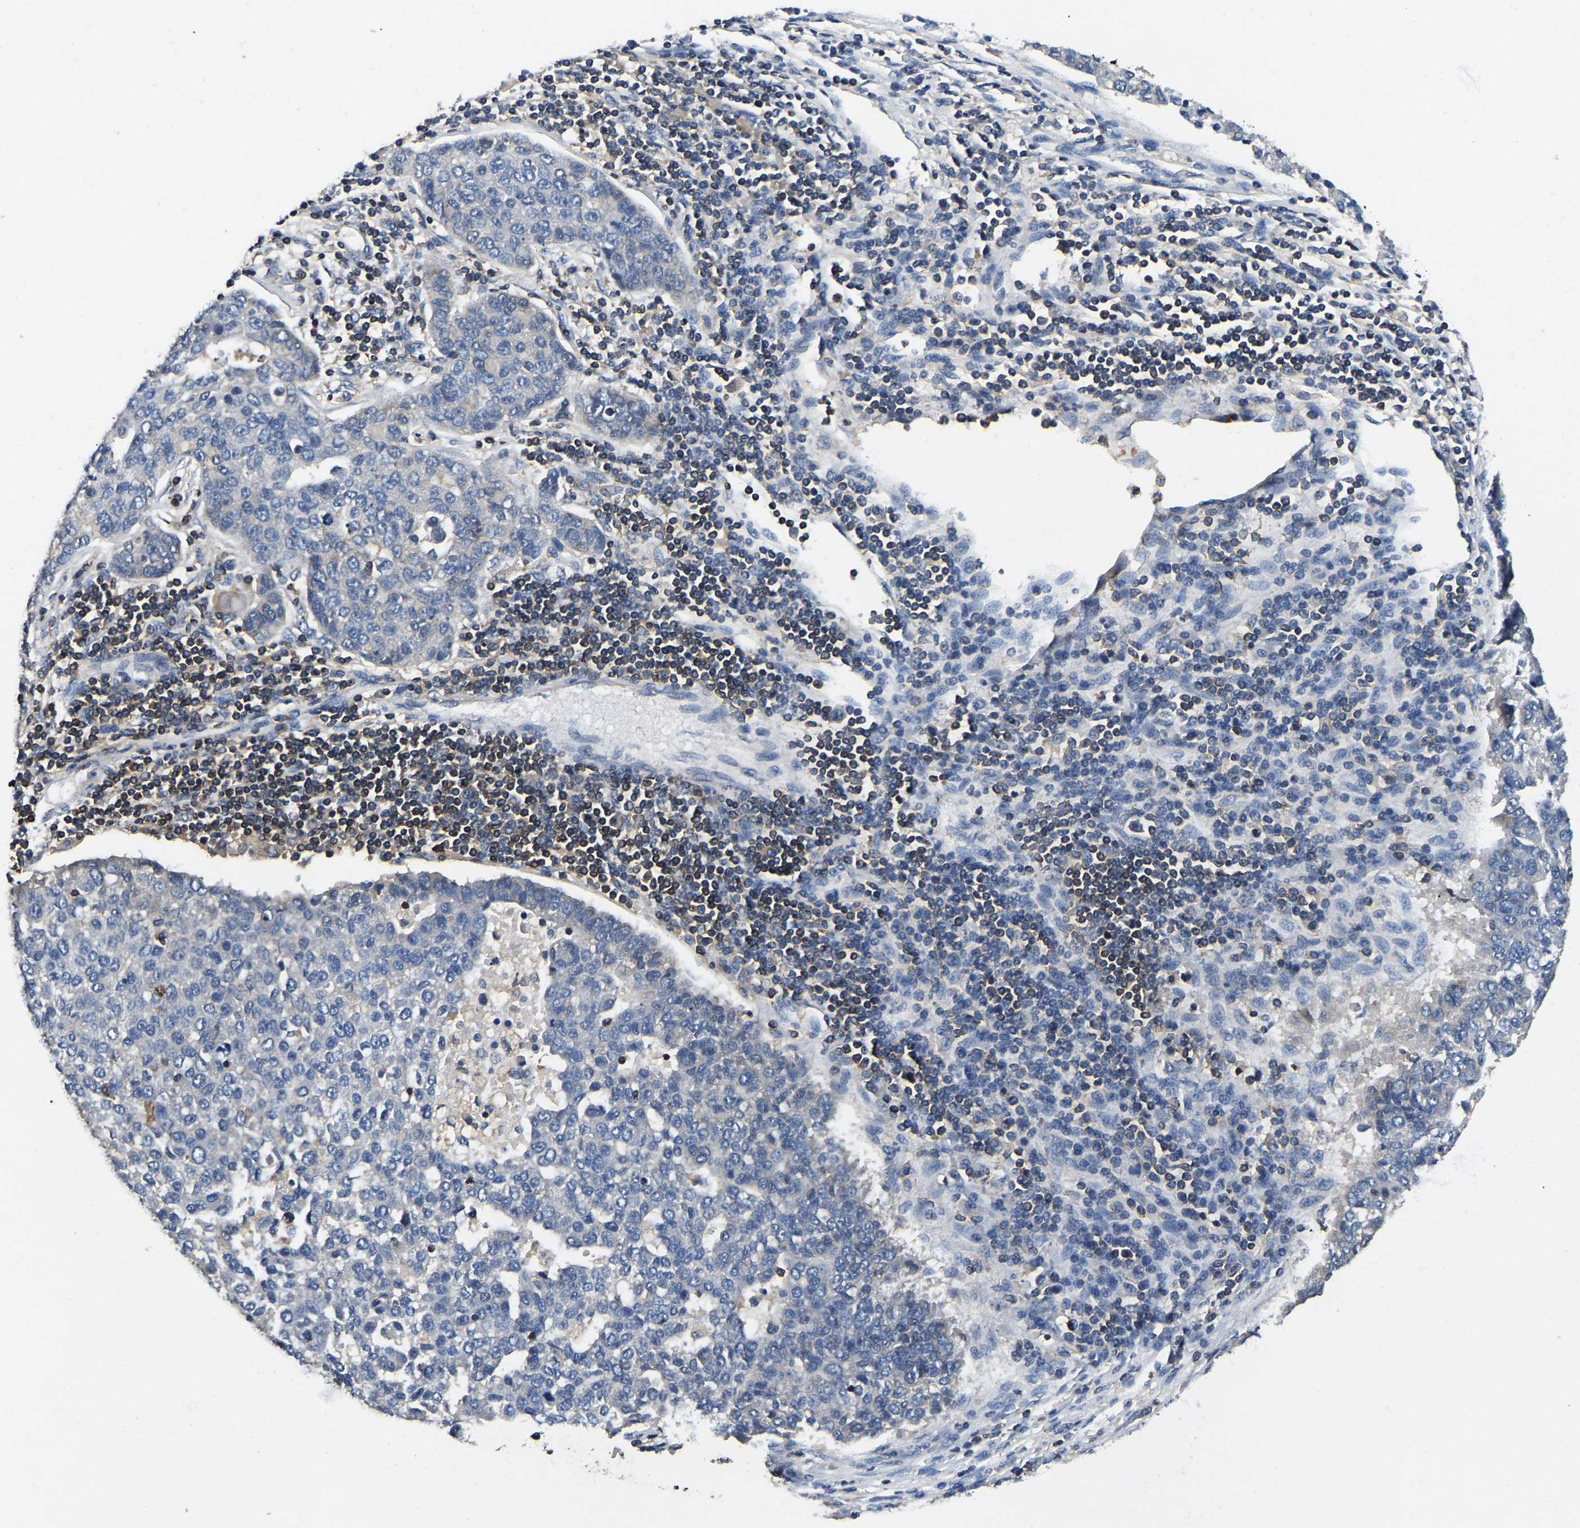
{"staining": {"intensity": "negative", "quantity": "none", "location": "none"}, "tissue": "pancreatic cancer", "cell_type": "Tumor cells", "image_type": "cancer", "snomed": [{"axis": "morphology", "description": "Adenocarcinoma, NOS"}, {"axis": "topography", "description": "Pancreas"}], "caption": "Pancreatic adenocarcinoma was stained to show a protein in brown. There is no significant expression in tumor cells.", "gene": "SMPD2", "patient": {"sex": "female", "age": 61}}